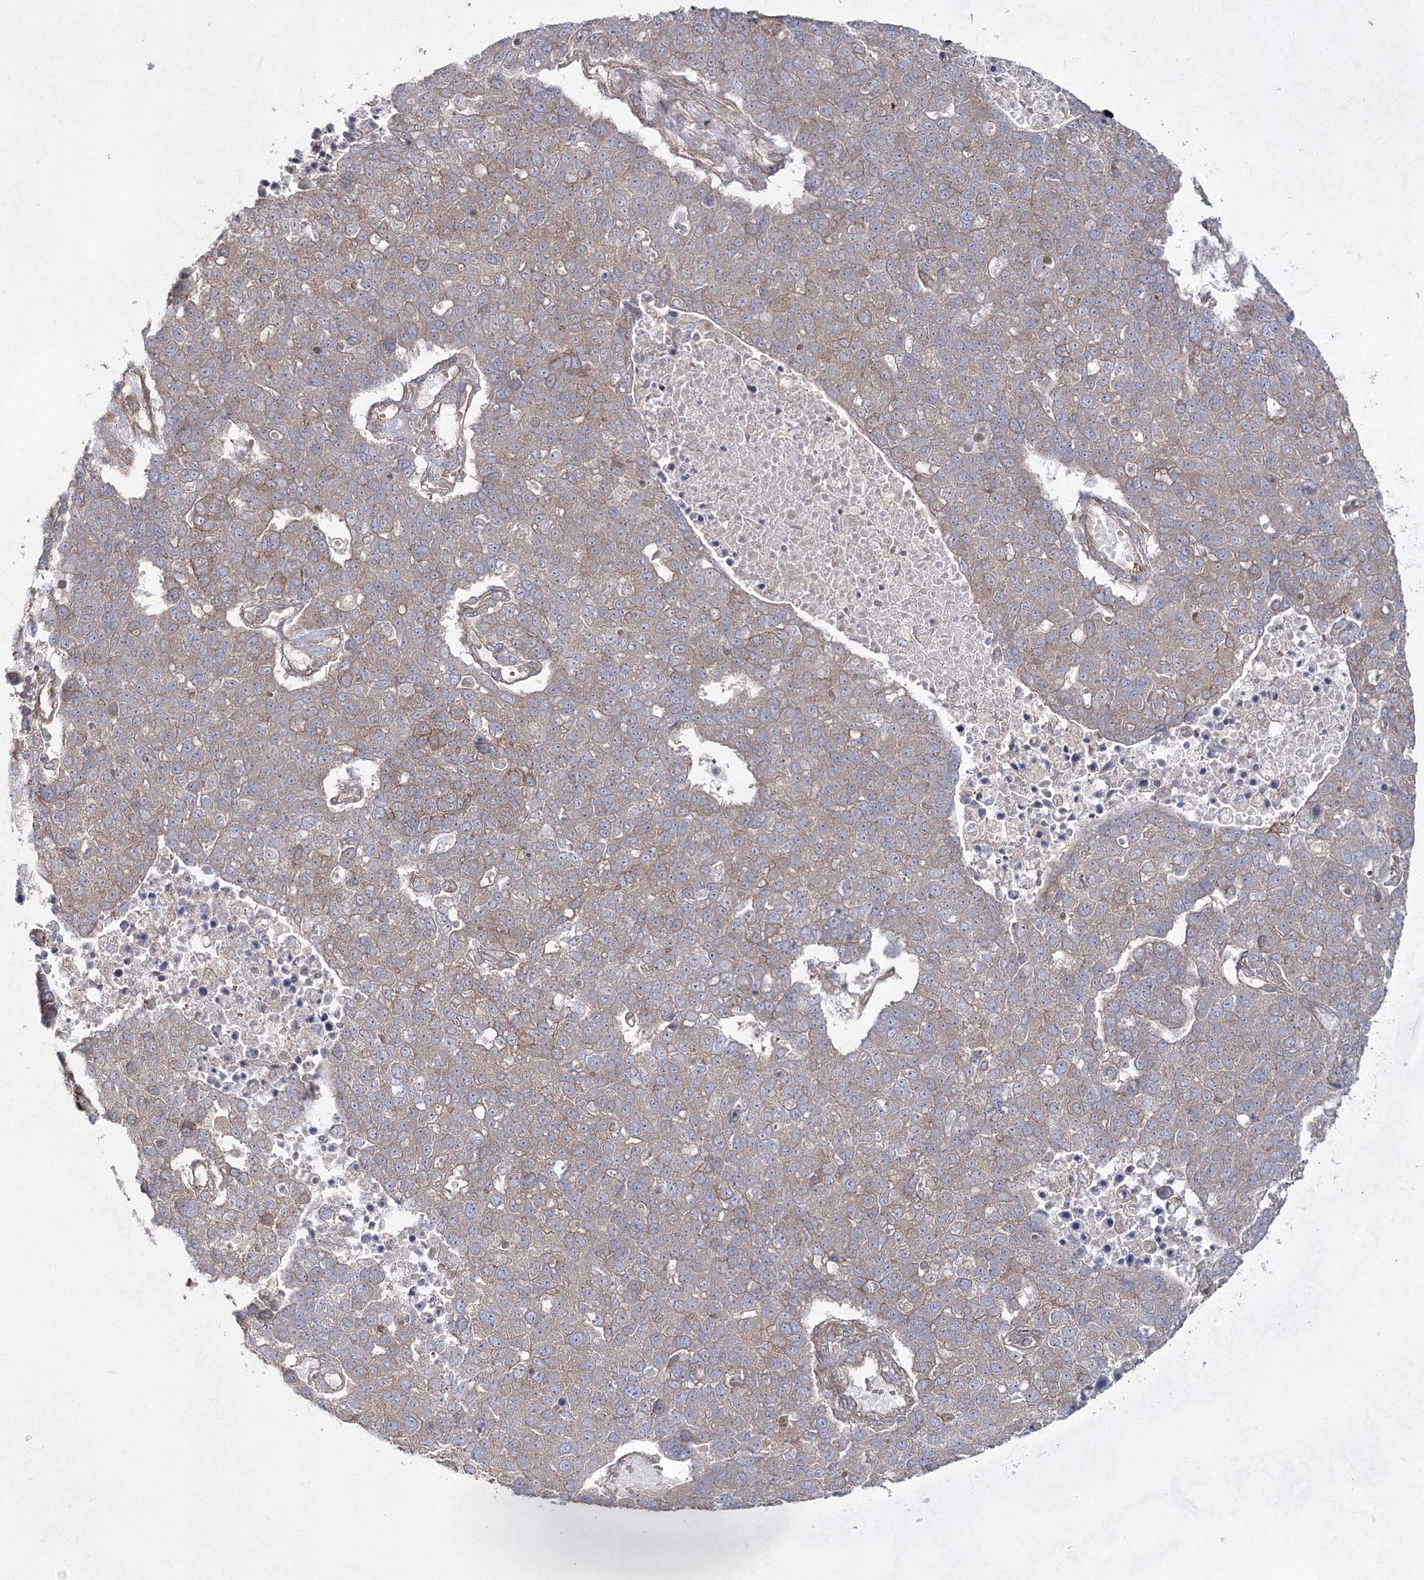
{"staining": {"intensity": "weak", "quantity": "25%-75%", "location": "cytoplasmic/membranous"}, "tissue": "pancreatic cancer", "cell_type": "Tumor cells", "image_type": "cancer", "snomed": [{"axis": "morphology", "description": "Adenocarcinoma, NOS"}, {"axis": "topography", "description": "Pancreas"}], "caption": "Protein expression analysis of pancreatic cancer (adenocarcinoma) exhibits weak cytoplasmic/membranous positivity in about 25%-75% of tumor cells. (DAB IHC, brown staining for protein, blue staining for nuclei).", "gene": "EXOC6", "patient": {"sex": "female", "age": 61}}